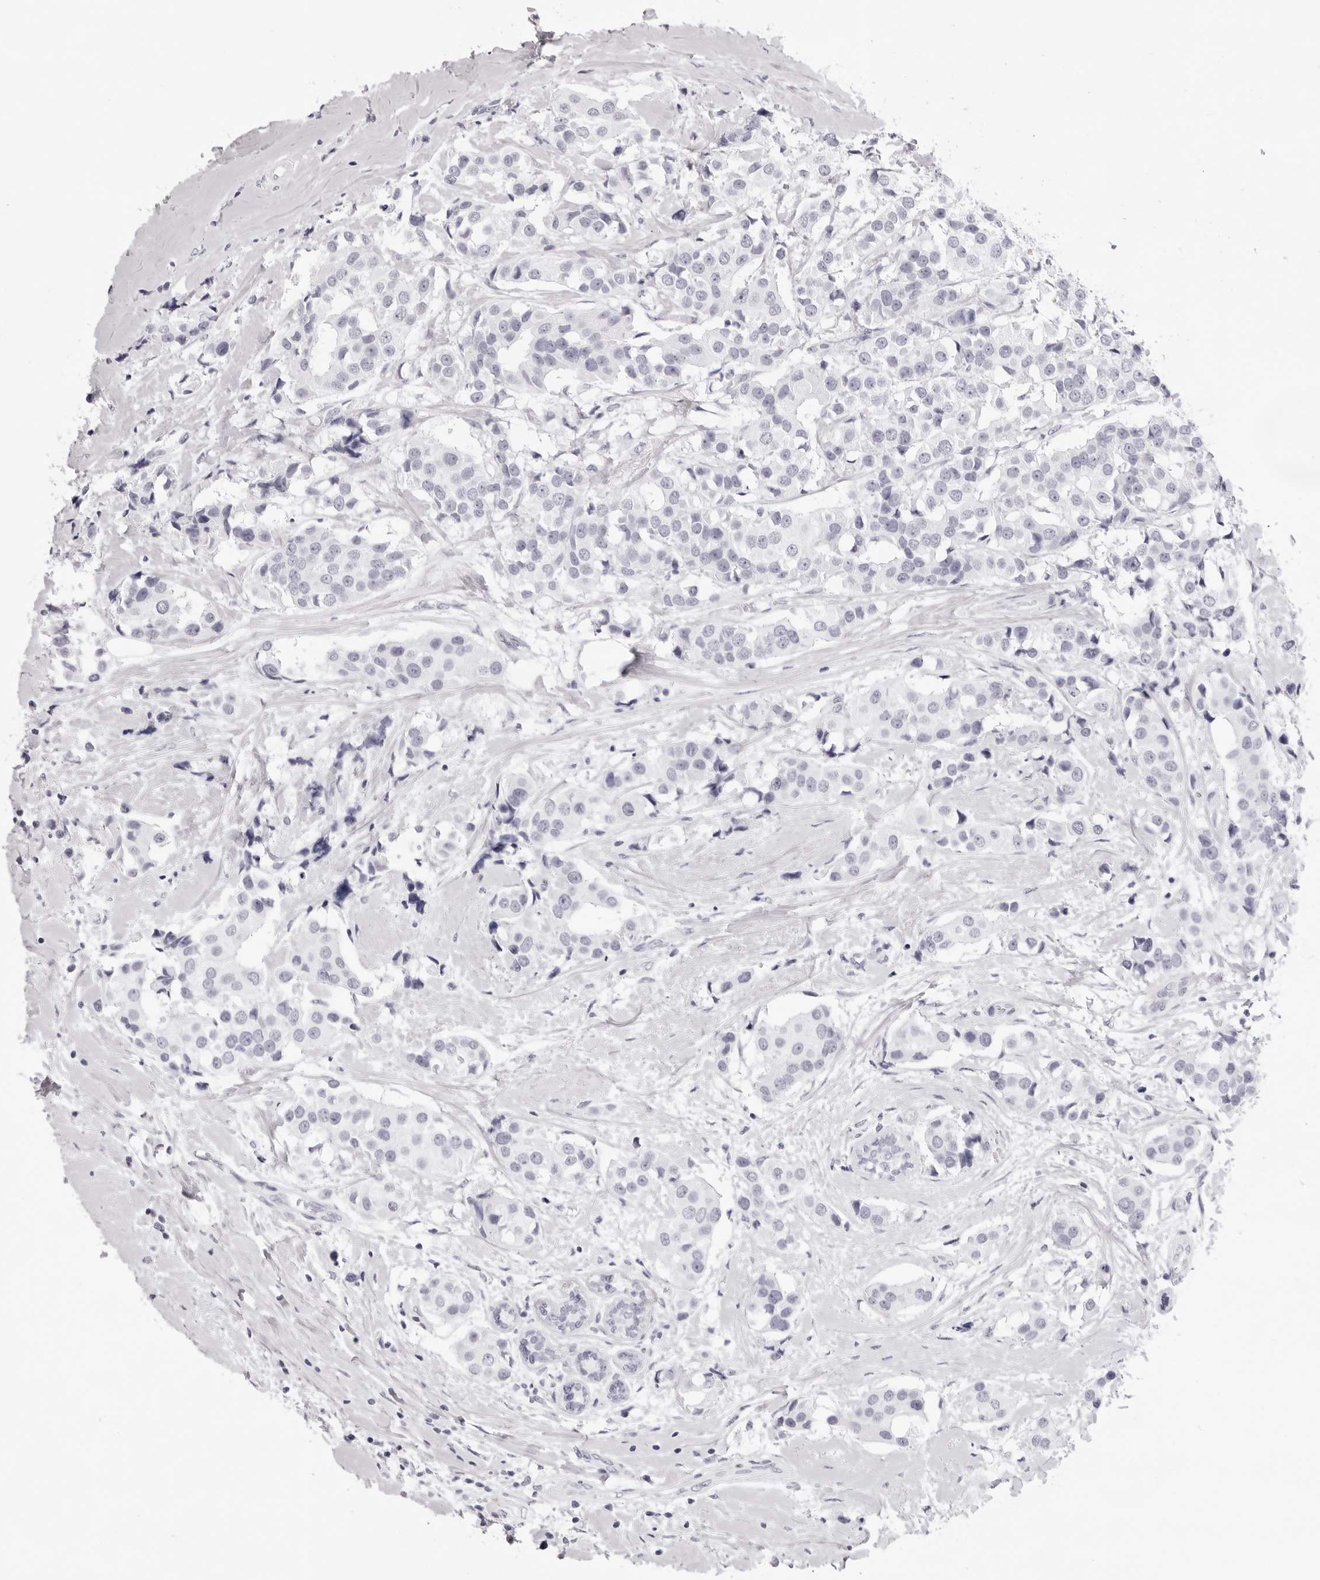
{"staining": {"intensity": "negative", "quantity": "none", "location": "none"}, "tissue": "breast cancer", "cell_type": "Tumor cells", "image_type": "cancer", "snomed": [{"axis": "morphology", "description": "Normal tissue, NOS"}, {"axis": "morphology", "description": "Duct carcinoma"}, {"axis": "topography", "description": "Breast"}], "caption": "The histopathology image exhibits no significant positivity in tumor cells of breast invasive ductal carcinoma.", "gene": "SMIM2", "patient": {"sex": "female", "age": 39}}